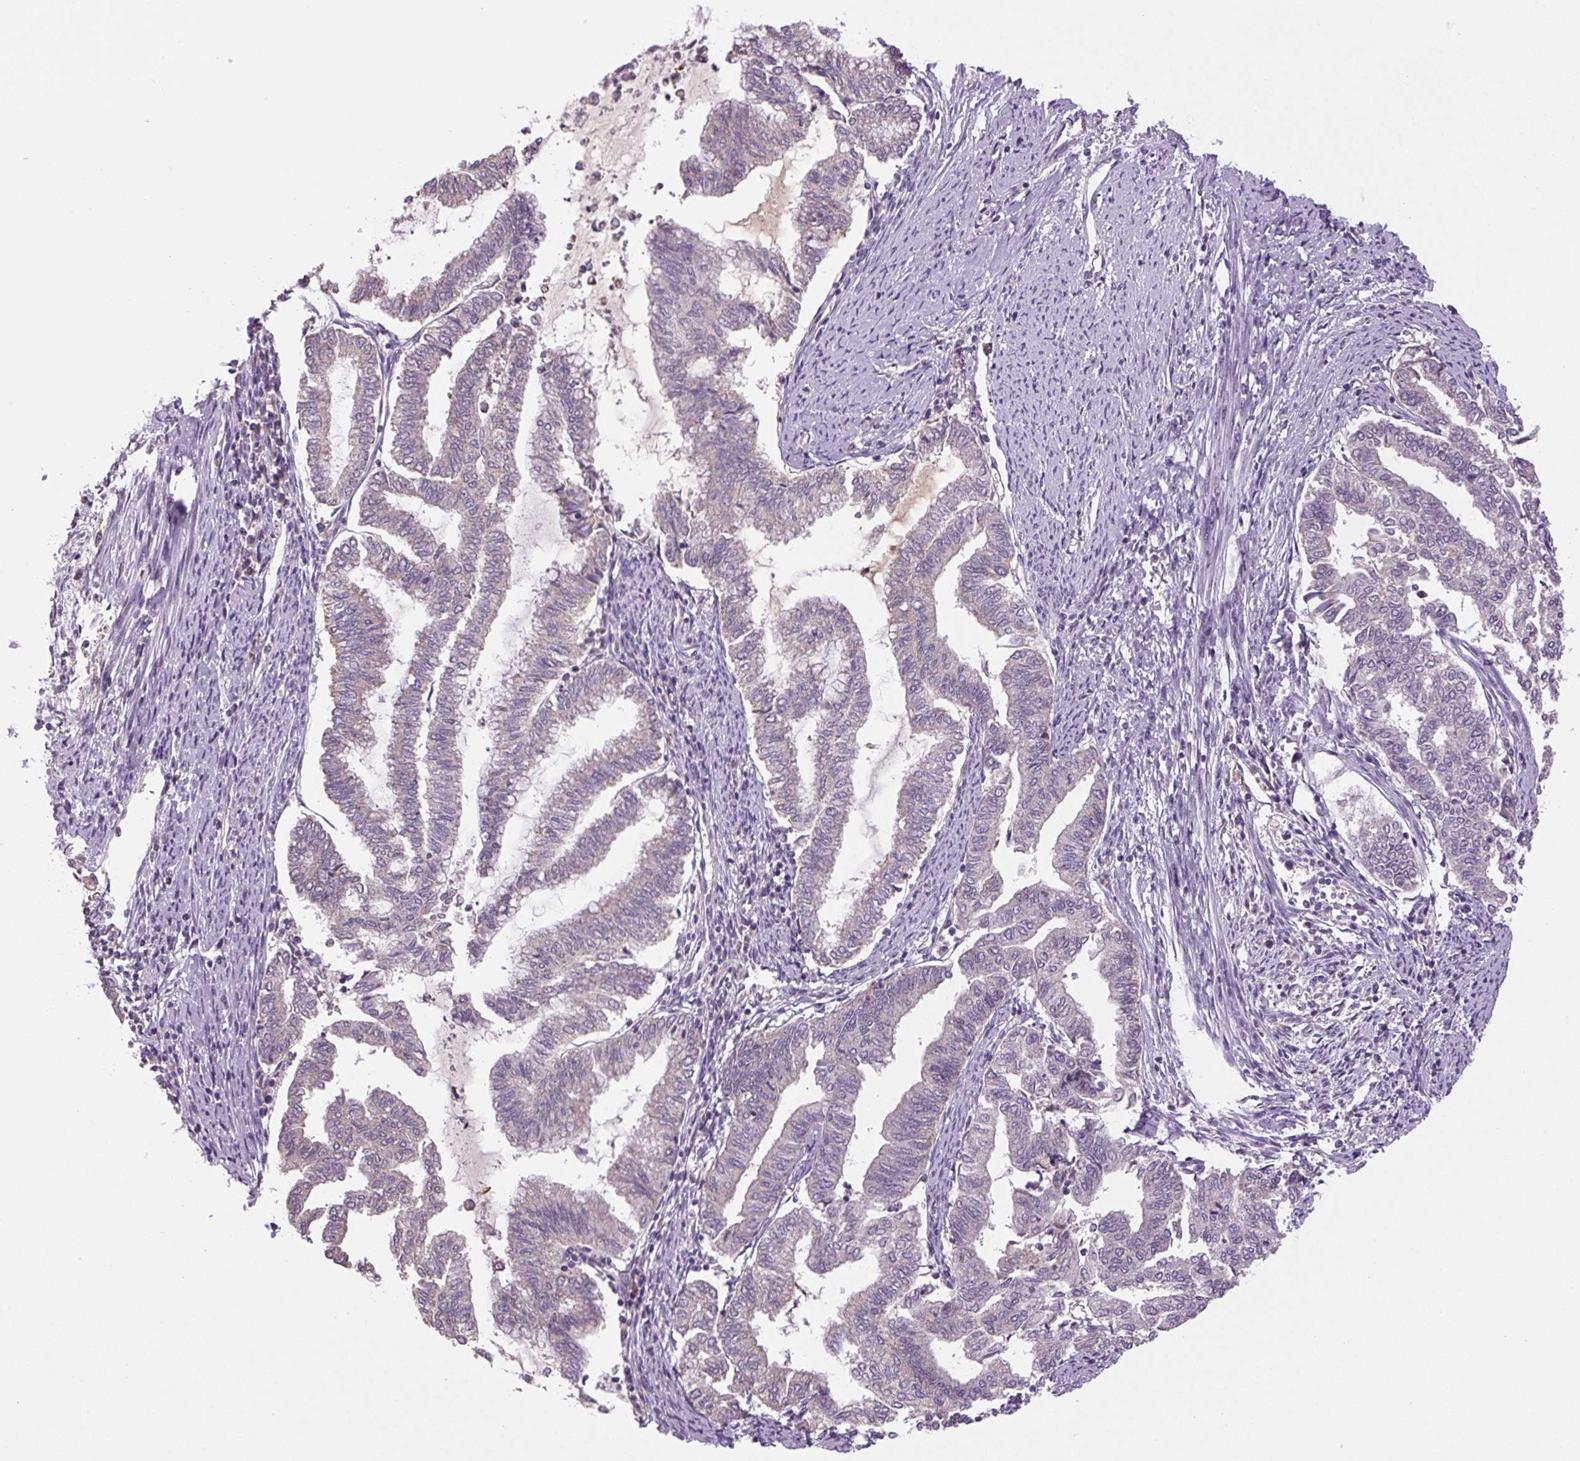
{"staining": {"intensity": "negative", "quantity": "none", "location": "none"}, "tissue": "endometrial cancer", "cell_type": "Tumor cells", "image_type": "cancer", "snomed": [{"axis": "morphology", "description": "Adenocarcinoma, NOS"}, {"axis": "topography", "description": "Endometrium"}], "caption": "Protein analysis of endometrial cancer displays no significant staining in tumor cells. The staining is performed using DAB (3,3'-diaminobenzidine) brown chromogen with nuclei counter-stained in using hematoxylin.", "gene": "SGF29", "patient": {"sex": "female", "age": 79}}